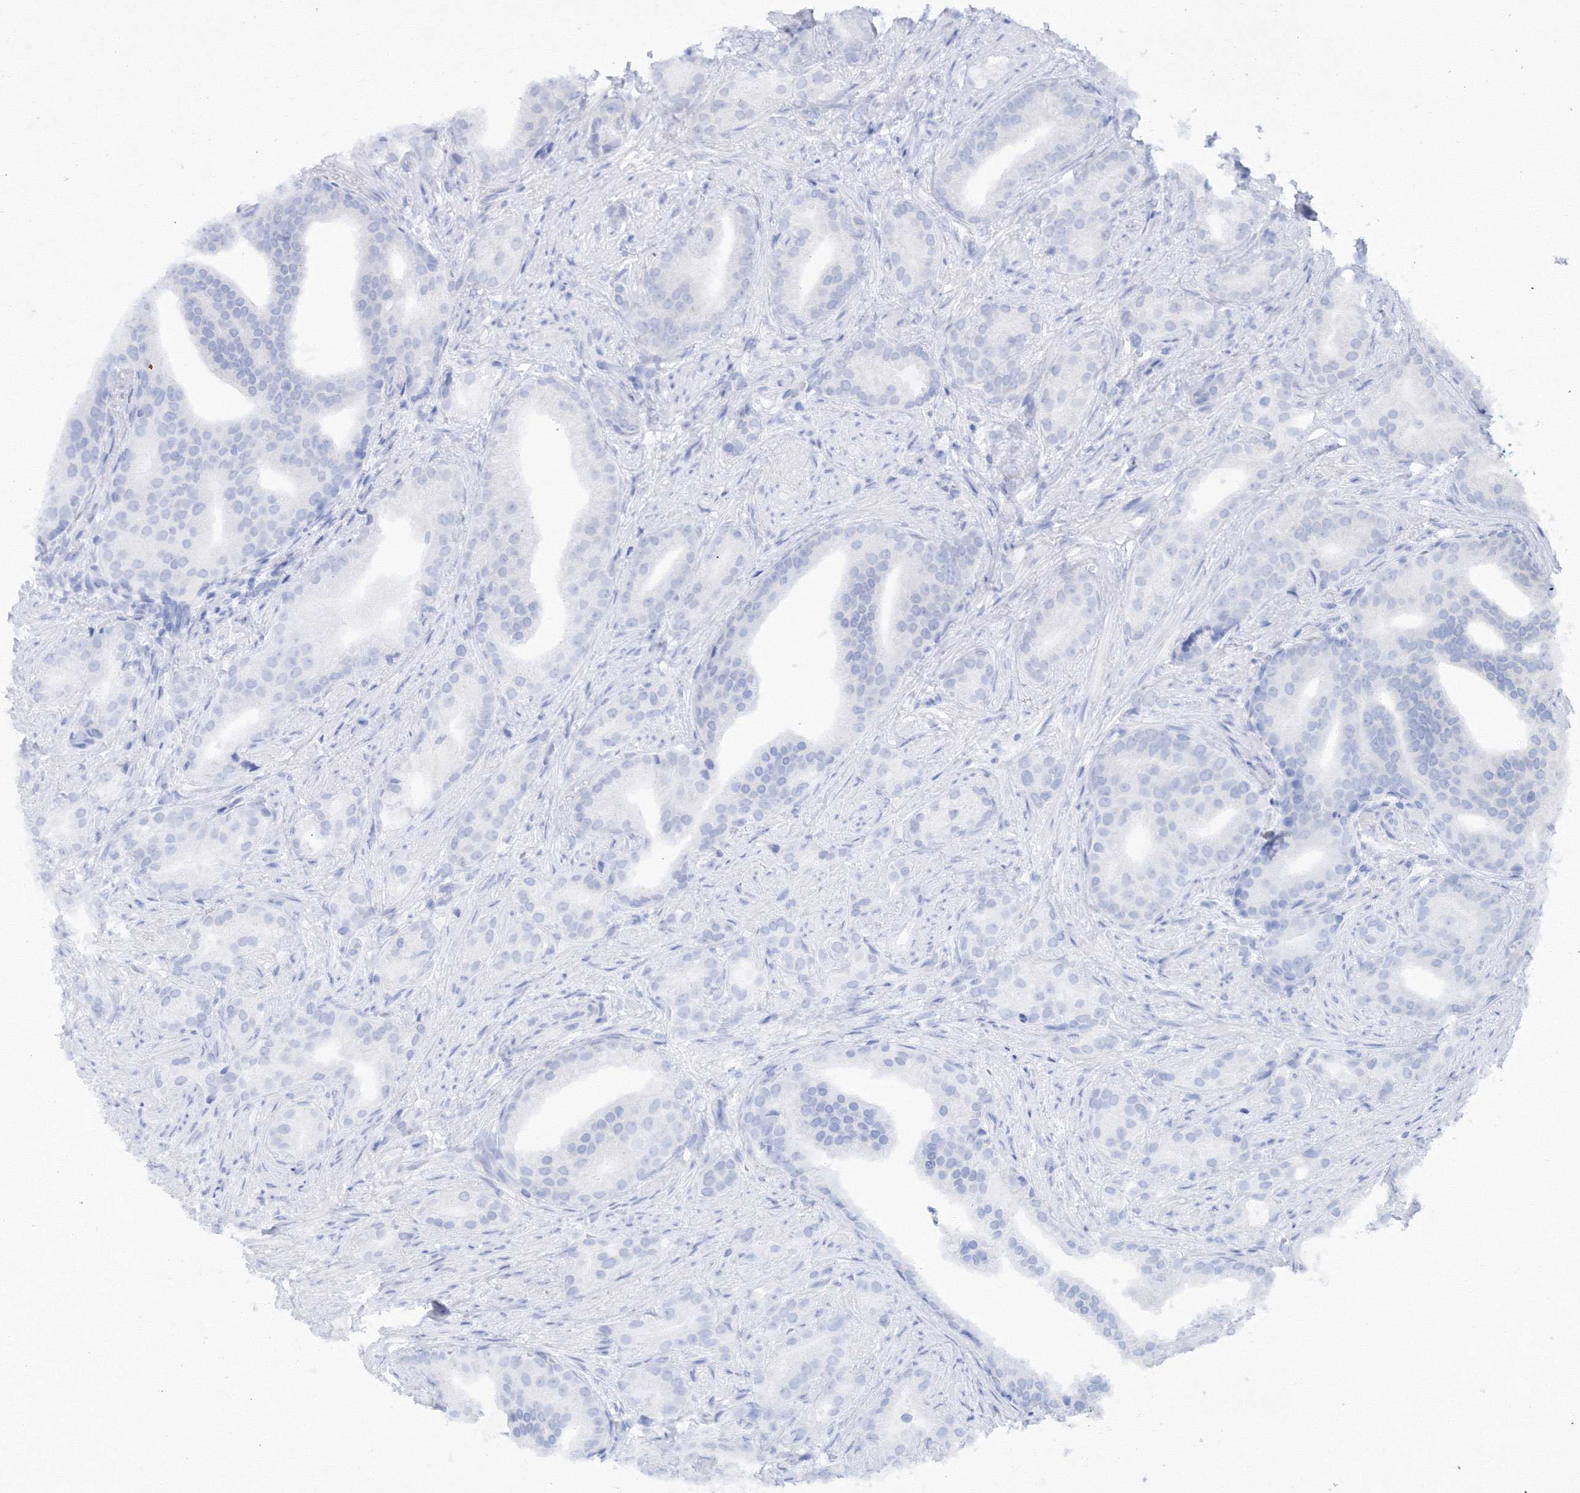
{"staining": {"intensity": "negative", "quantity": "none", "location": "none"}, "tissue": "prostate cancer", "cell_type": "Tumor cells", "image_type": "cancer", "snomed": [{"axis": "morphology", "description": "Adenocarcinoma, Low grade"}, {"axis": "topography", "description": "Prostate"}], "caption": "A photomicrograph of human prostate cancer (adenocarcinoma (low-grade)) is negative for staining in tumor cells. (DAB (3,3'-diaminobenzidine) IHC with hematoxylin counter stain).", "gene": "MKRN2", "patient": {"sex": "male", "age": 71}}